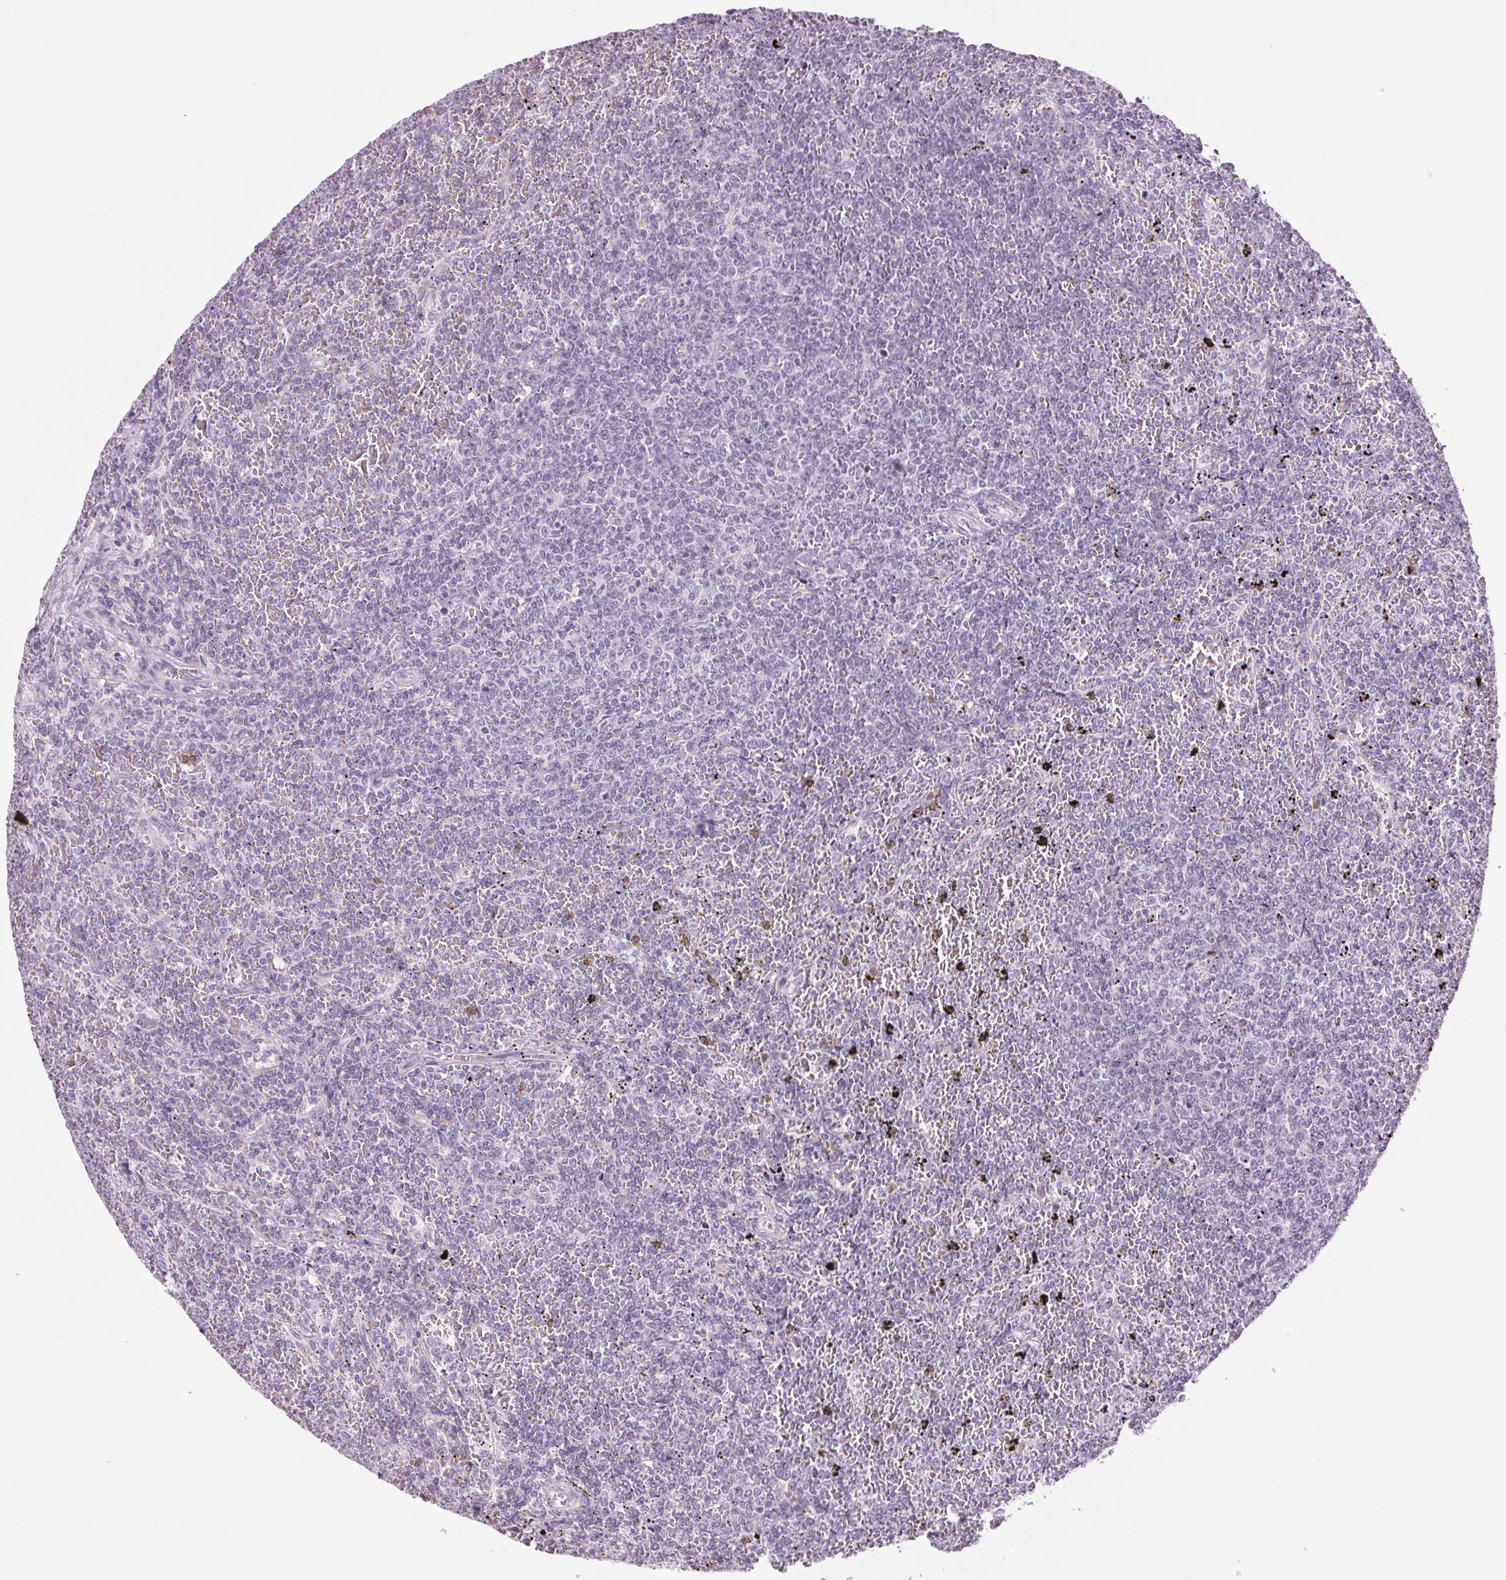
{"staining": {"intensity": "negative", "quantity": "none", "location": "none"}, "tissue": "lymphoma", "cell_type": "Tumor cells", "image_type": "cancer", "snomed": [{"axis": "morphology", "description": "Malignant lymphoma, non-Hodgkin's type, Low grade"}, {"axis": "topography", "description": "Spleen"}], "caption": "The micrograph shows no significant expression in tumor cells of low-grade malignant lymphoma, non-Hodgkin's type. The staining was performed using DAB (3,3'-diaminobenzidine) to visualize the protein expression in brown, while the nuclei were stained in blue with hematoxylin (Magnification: 20x).", "gene": "MPO", "patient": {"sex": "female", "age": 77}}